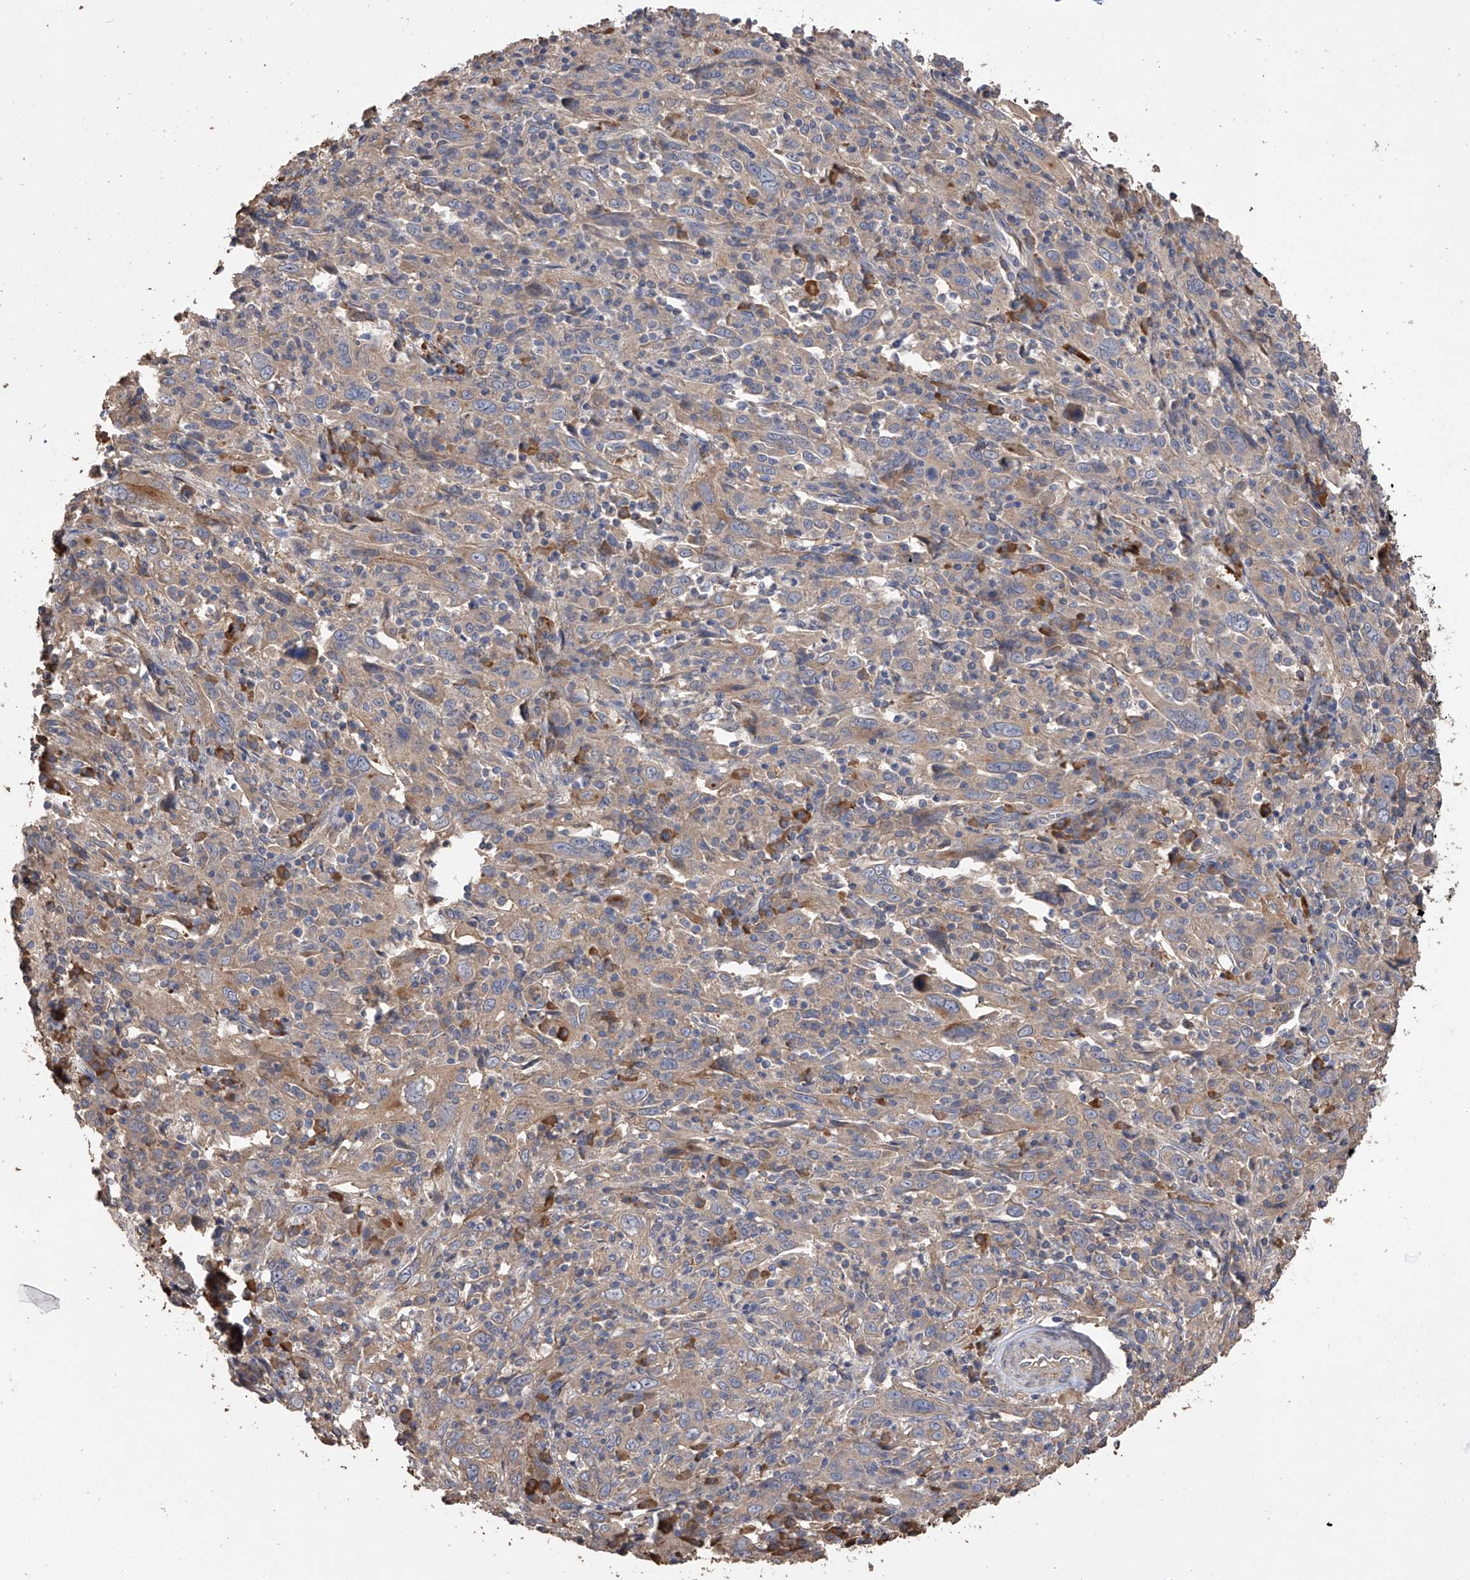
{"staining": {"intensity": "negative", "quantity": "none", "location": "none"}, "tissue": "cervical cancer", "cell_type": "Tumor cells", "image_type": "cancer", "snomed": [{"axis": "morphology", "description": "Squamous cell carcinoma, NOS"}, {"axis": "topography", "description": "Cervix"}], "caption": "An immunohistochemistry histopathology image of cervical cancer is shown. There is no staining in tumor cells of cervical cancer.", "gene": "ZNF343", "patient": {"sex": "female", "age": 46}}